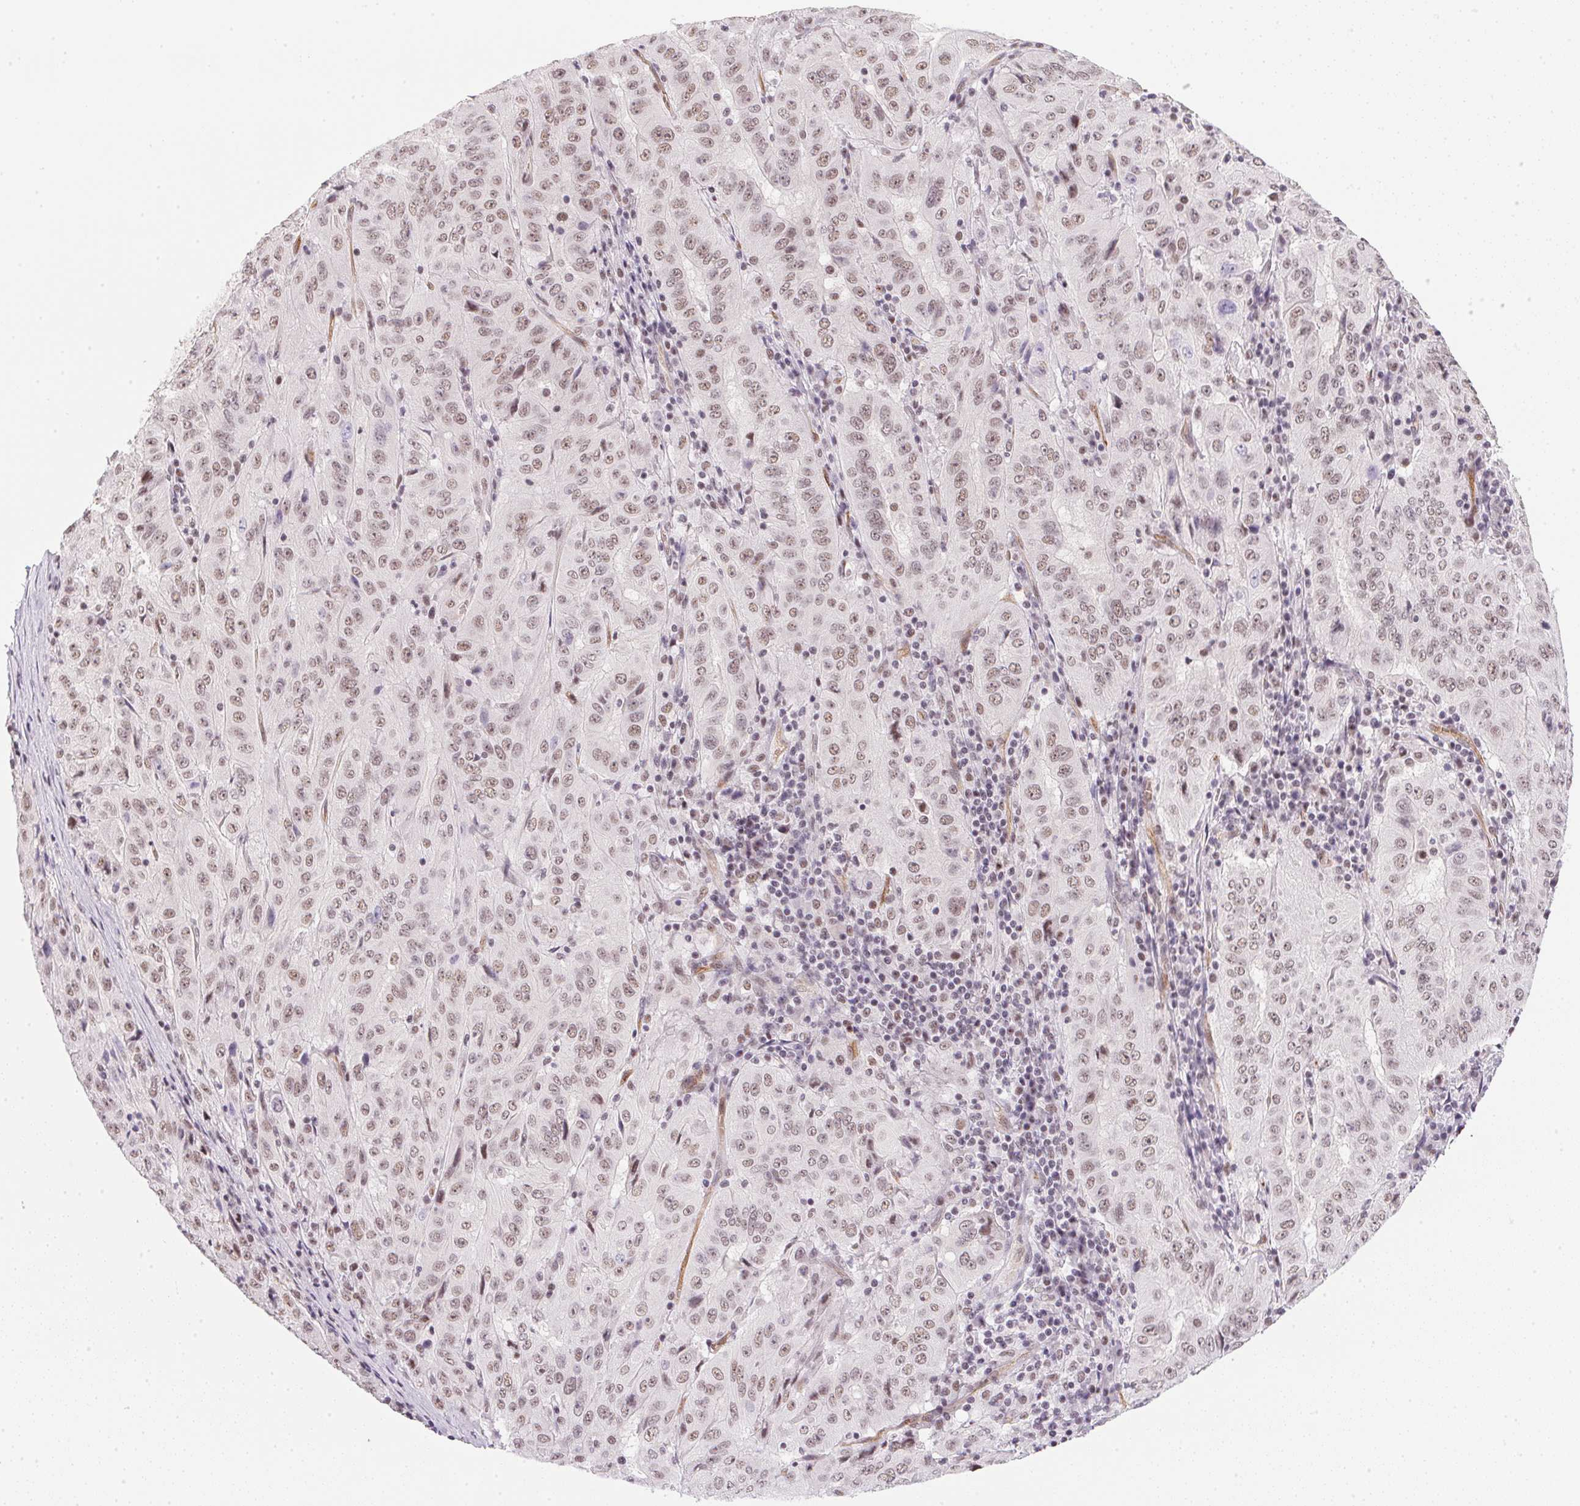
{"staining": {"intensity": "weak", "quantity": ">75%", "location": "nuclear"}, "tissue": "pancreatic cancer", "cell_type": "Tumor cells", "image_type": "cancer", "snomed": [{"axis": "morphology", "description": "Adenocarcinoma, NOS"}, {"axis": "topography", "description": "Pancreas"}], "caption": "Protein expression analysis of human pancreatic cancer reveals weak nuclear staining in approximately >75% of tumor cells.", "gene": "SRSF7", "patient": {"sex": "male", "age": 63}}